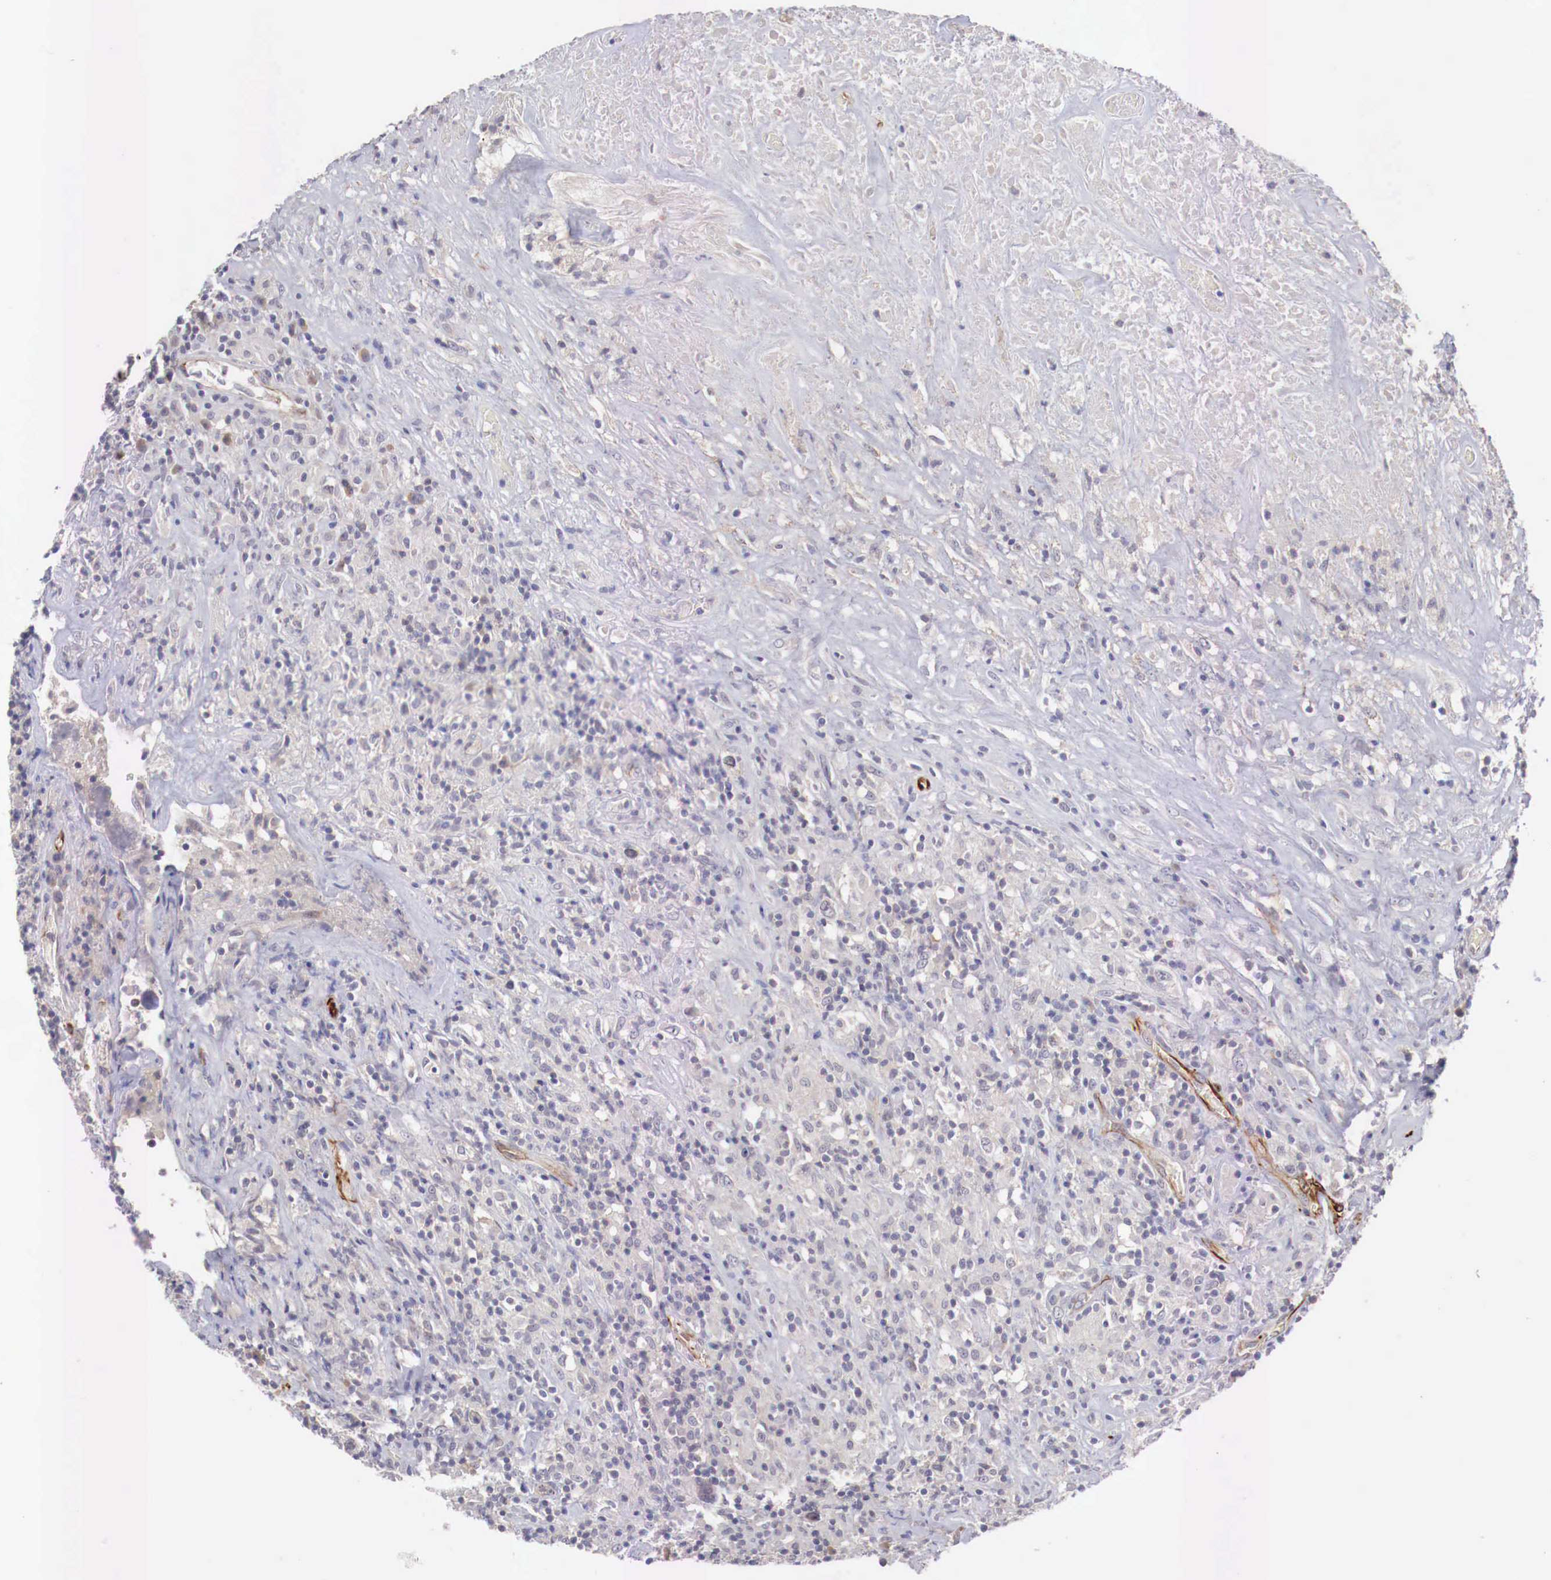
{"staining": {"intensity": "negative", "quantity": "none", "location": "none"}, "tissue": "lymphoma", "cell_type": "Tumor cells", "image_type": "cancer", "snomed": [{"axis": "morphology", "description": "Hodgkin's disease, NOS"}, {"axis": "topography", "description": "Lymph node"}], "caption": "The IHC histopathology image has no significant staining in tumor cells of Hodgkin's disease tissue. (DAB (3,3'-diaminobenzidine) immunohistochemistry with hematoxylin counter stain).", "gene": "WT1", "patient": {"sex": "male", "age": 46}}